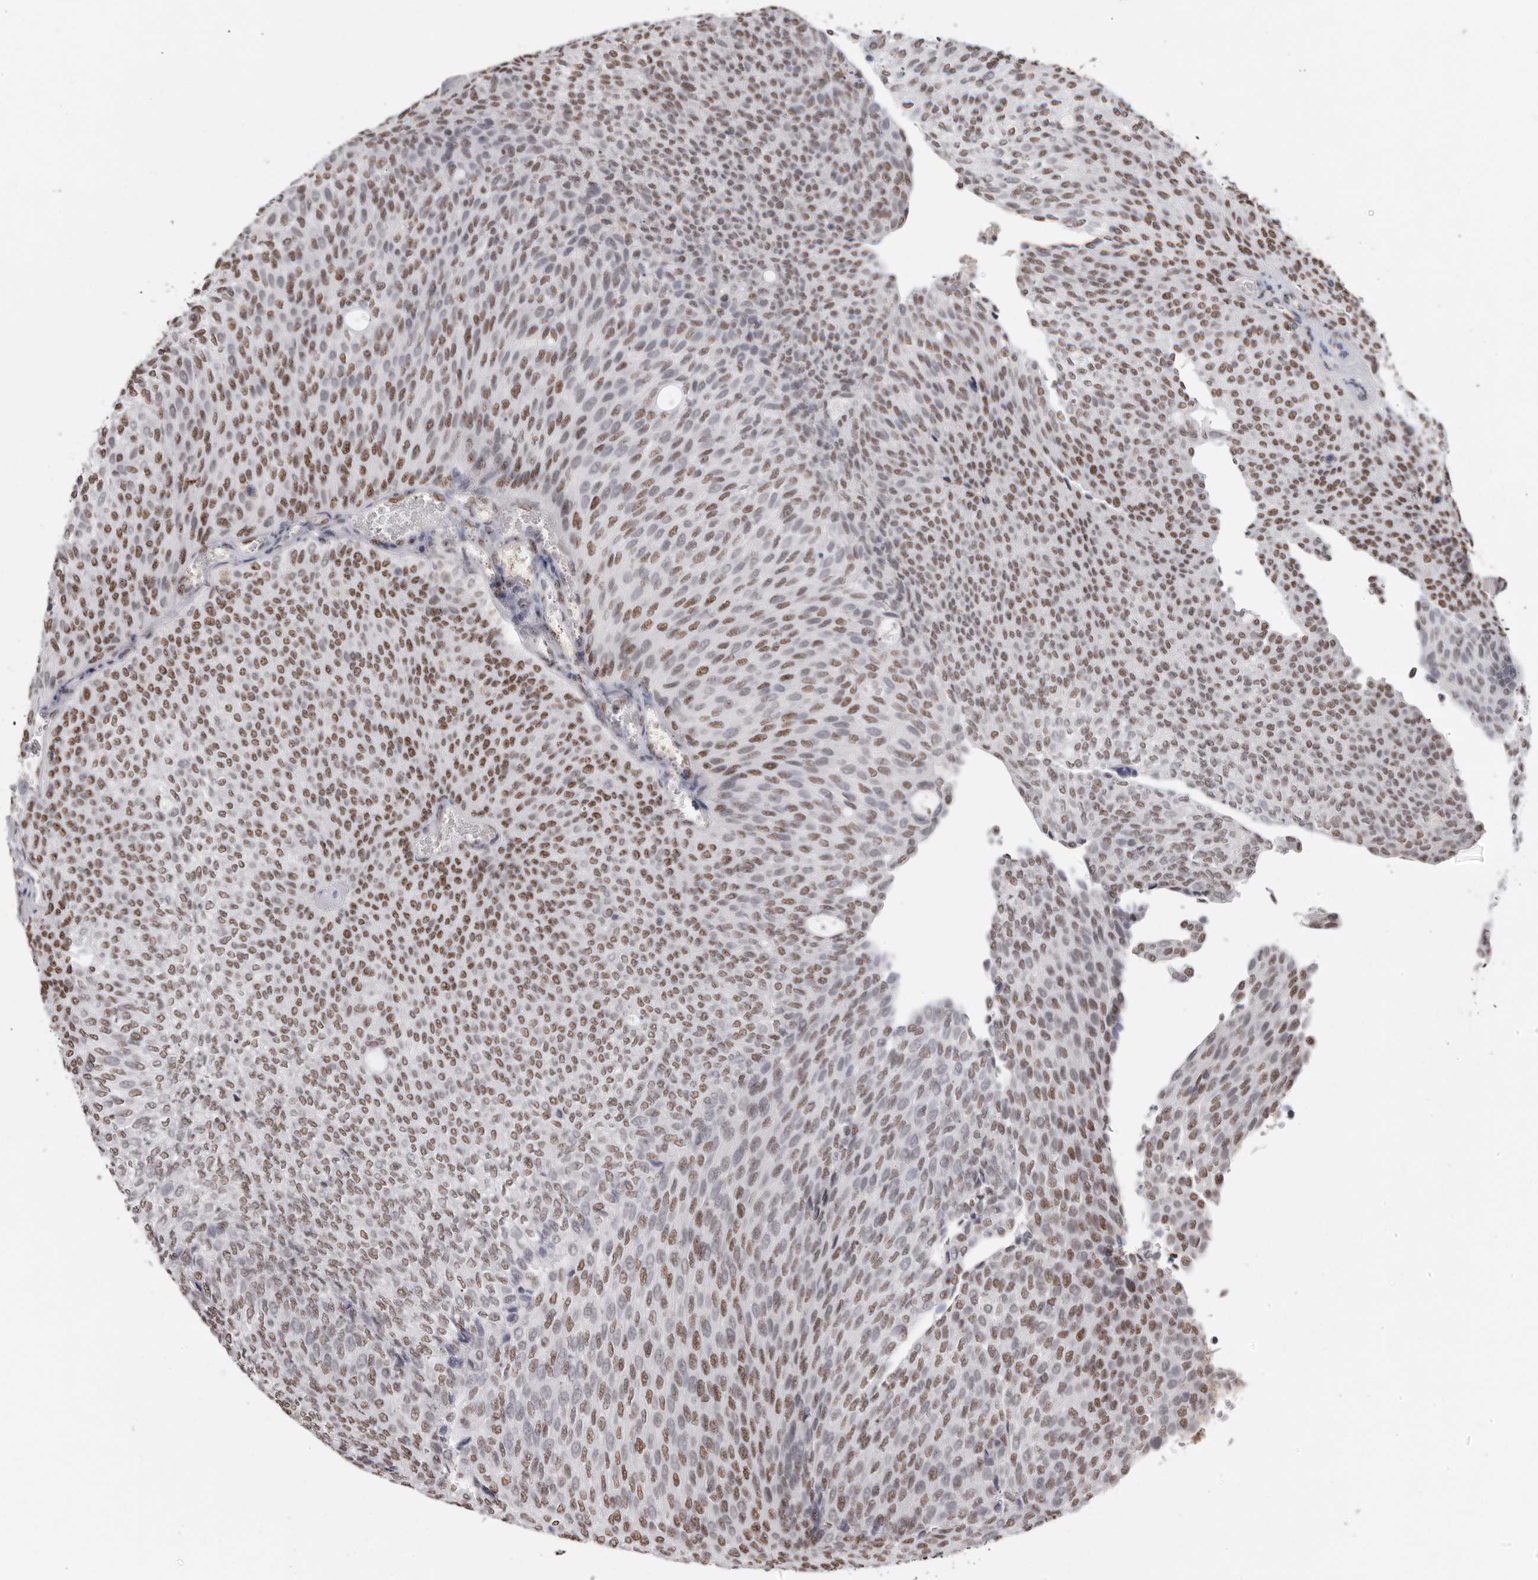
{"staining": {"intensity": "moderate", "quantity": ">75%", "location": "nuclear"}, "tissue": "urothelial cancer", "cell_type": "Tumor cells", "image_type": "cancer", "snomed": [{"axis": "morphology", "description": "Urothelial carcinoma, Low grade"}, {"axis": "topography", "description": "Urinary bladder"}], "caption": "Protein expression analysis of urothelial cancer reveals moderate nuclear staining in approximately >75% of tumor cells. (Brightfield microscopy of DAB IHC at high magnification).", "gene": "SCAF4", "patient": {"sex": "female", "age": 79}}